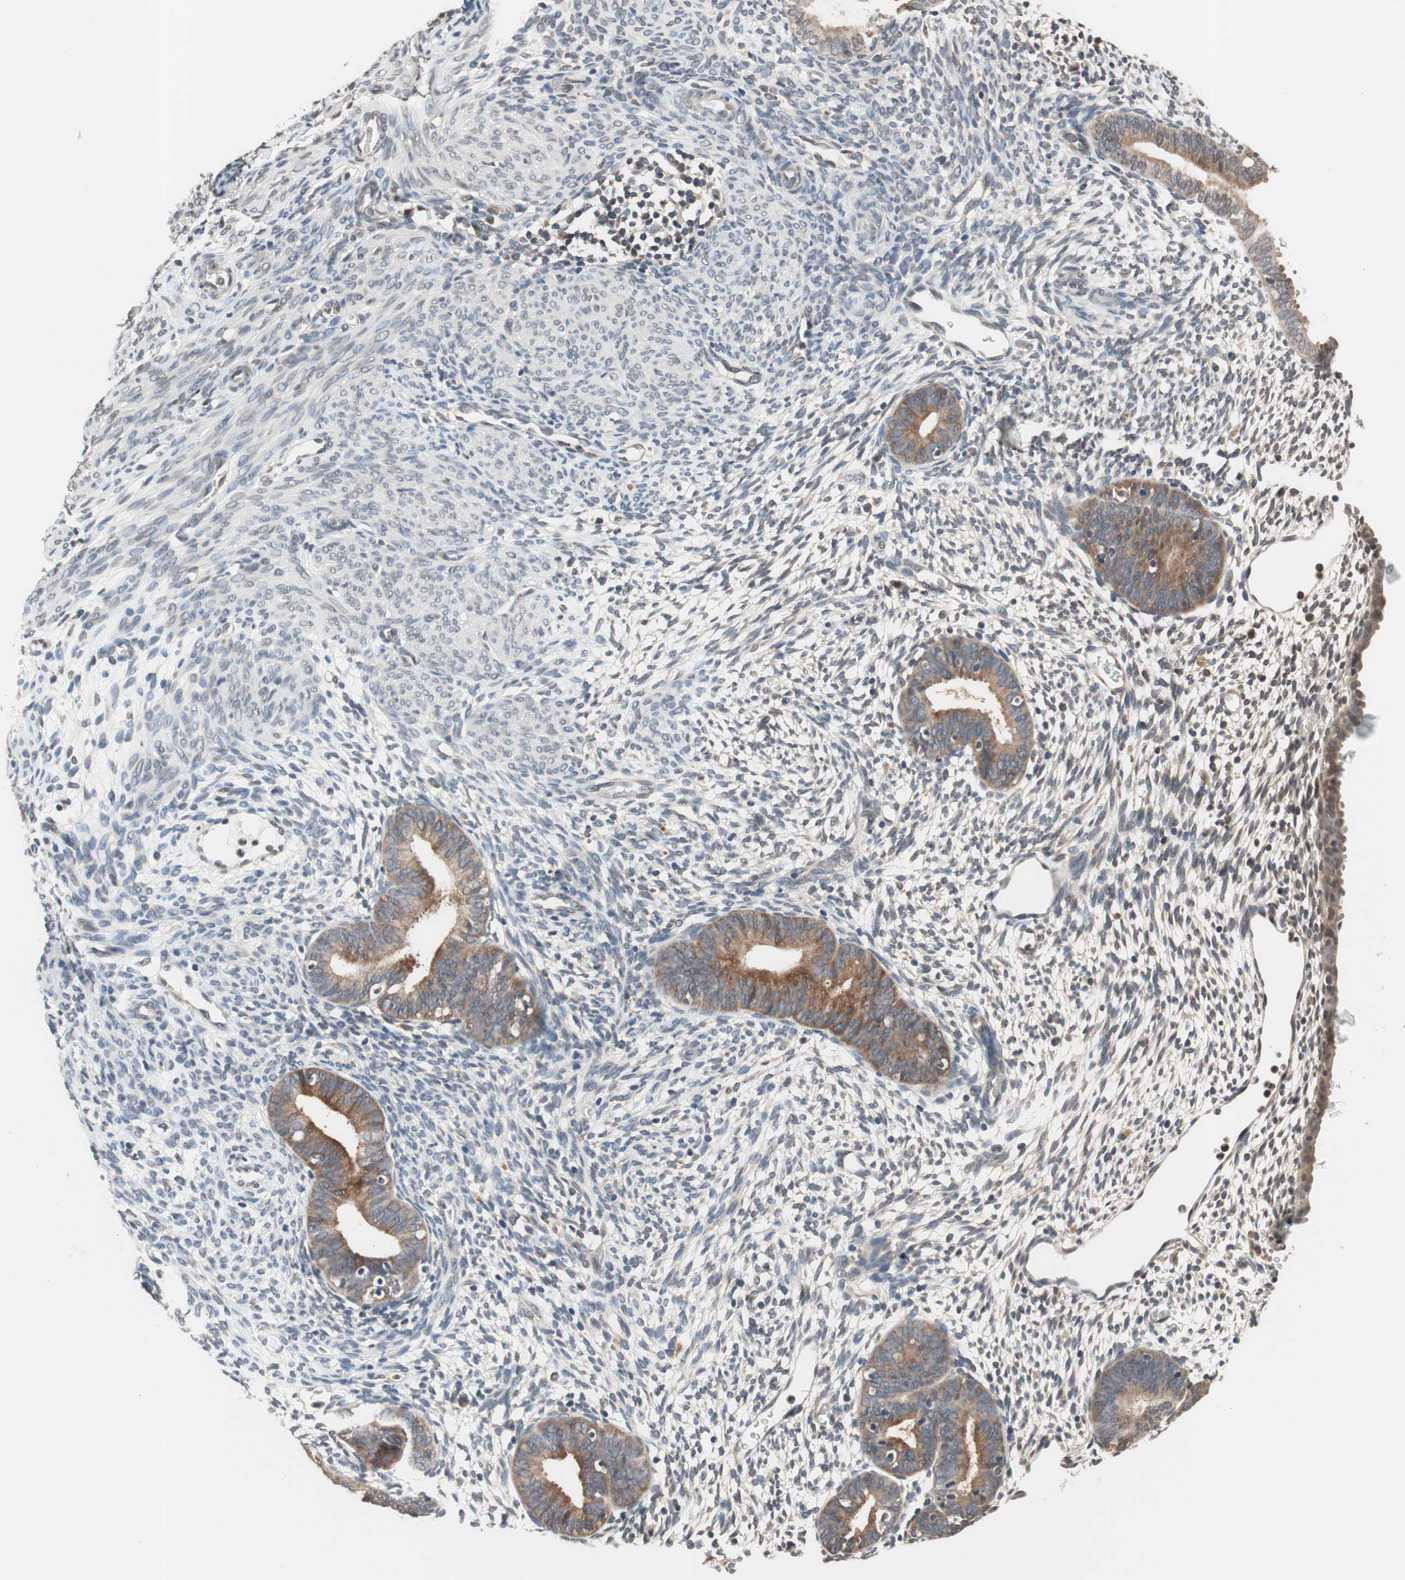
{"staining": {"intensity": "negative", "quantity": "none", "location": "none"}, "tissue": "endometrium", "cell_type": "Cells in endometrial stroma", "image_type": "normal", "snomed": [{"axis": "morphology", "description": "Normal tissue, NOS"}, {"axis": "morphology", "description": "Atrophy, NOS"}, {"axis": "topography", "description": "Uterus"}, {"axis": "topography", "description": "Endometrium"}], "caption": "Human endometrium stained for a protein using immunohistochemistry exhibits no staining in cells in endometrial stroma.", "gene": "GCLC", "patient": {"sex": "female", "age": 68}}